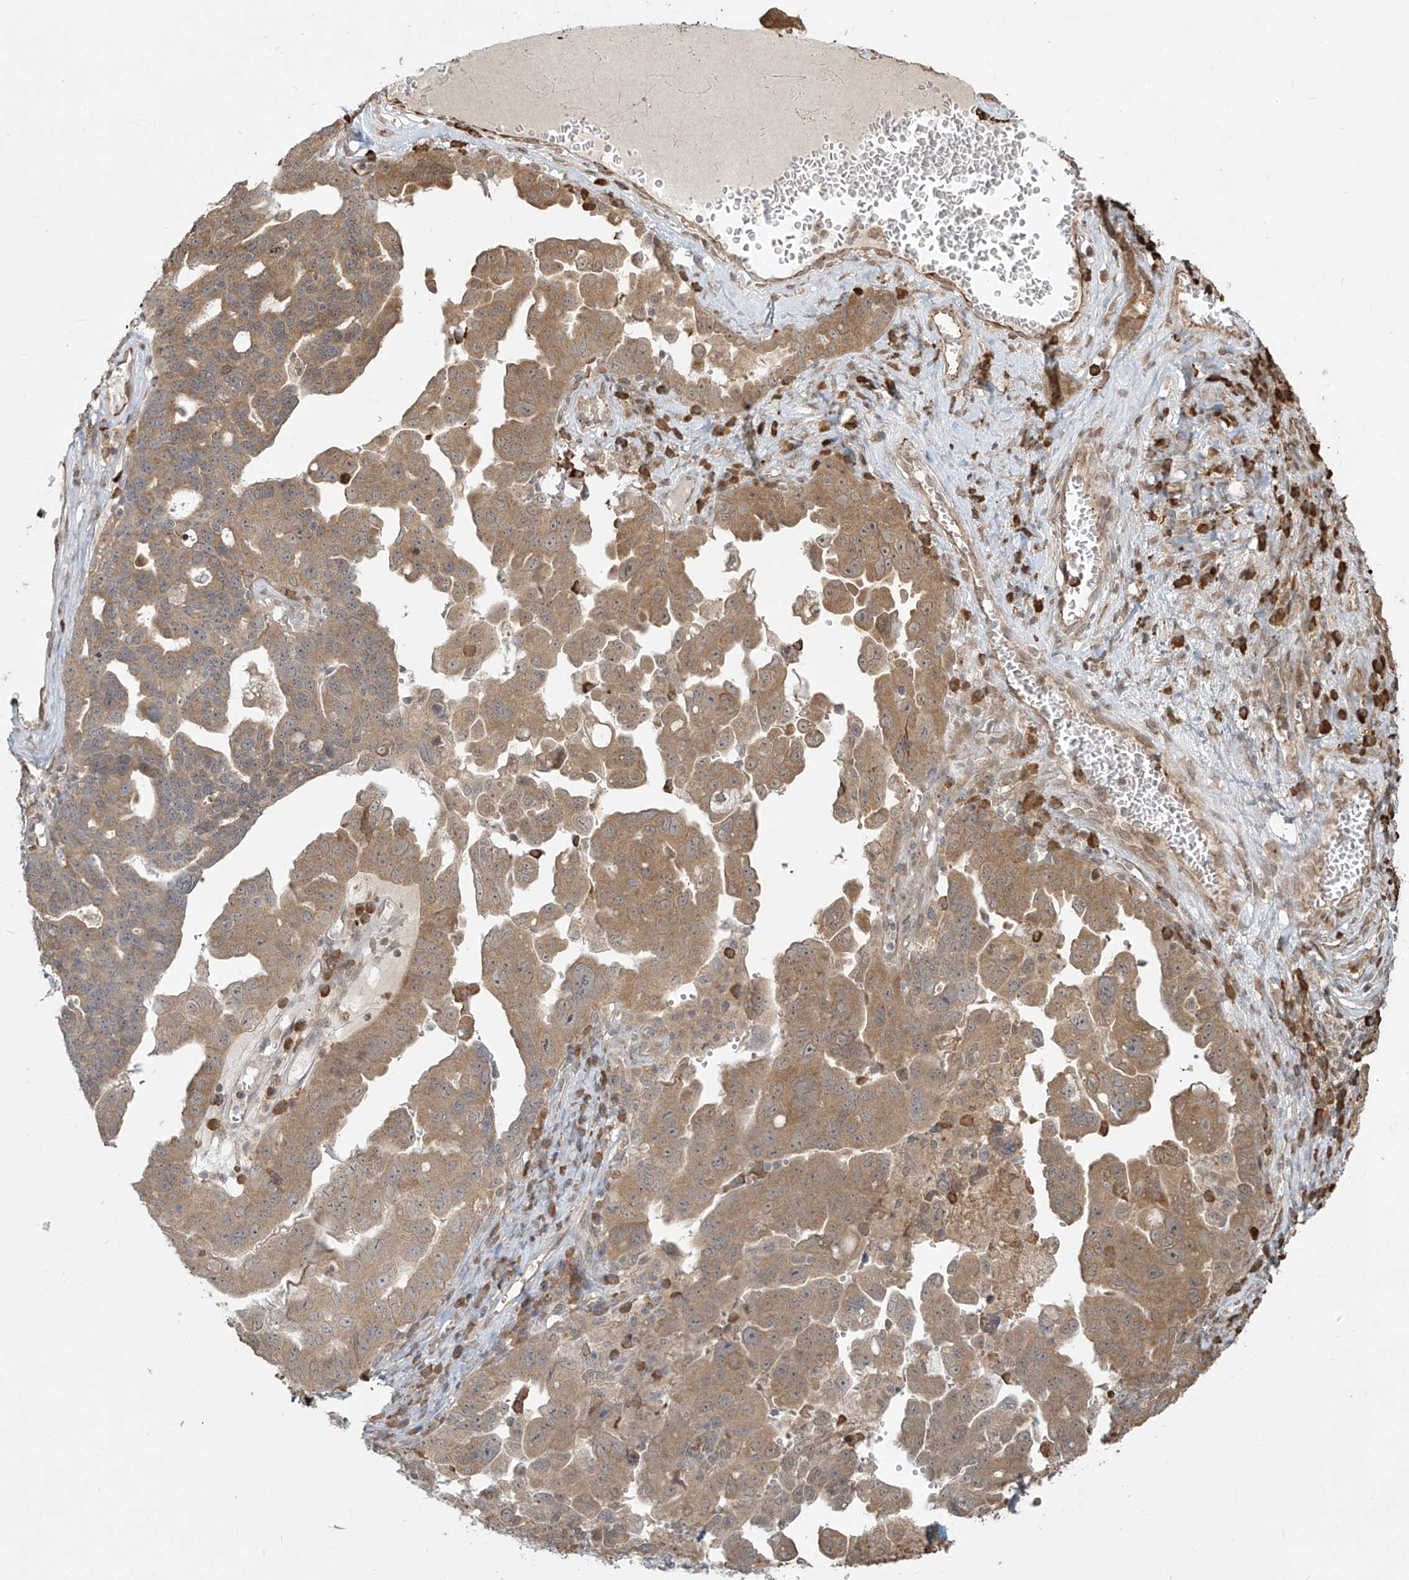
{"staining": {"intensity": "moderate", "quantity": ">75%", "location": "cytoplasmic/membranous"}, "tissue": "ovarian cancer", "cell_type": "Tumor cells", "image_type": "cancer", "snomed": [{"axis": "morphology", "description": "Carcinoma, endometroid"}, {"axis": "topography", "description": "Ovary"}], "caption": "Immunohistochemical staining of human ovarian endometroid carcinoma exhibits moderate cytoplasmic/membranous protein positivity in about >75% of tumor cells. The protein is shown in brown color, while the nuclei are stained blue.", "gene": "PLEKHM3", "patient": {"sex": "female", "age": 62}}